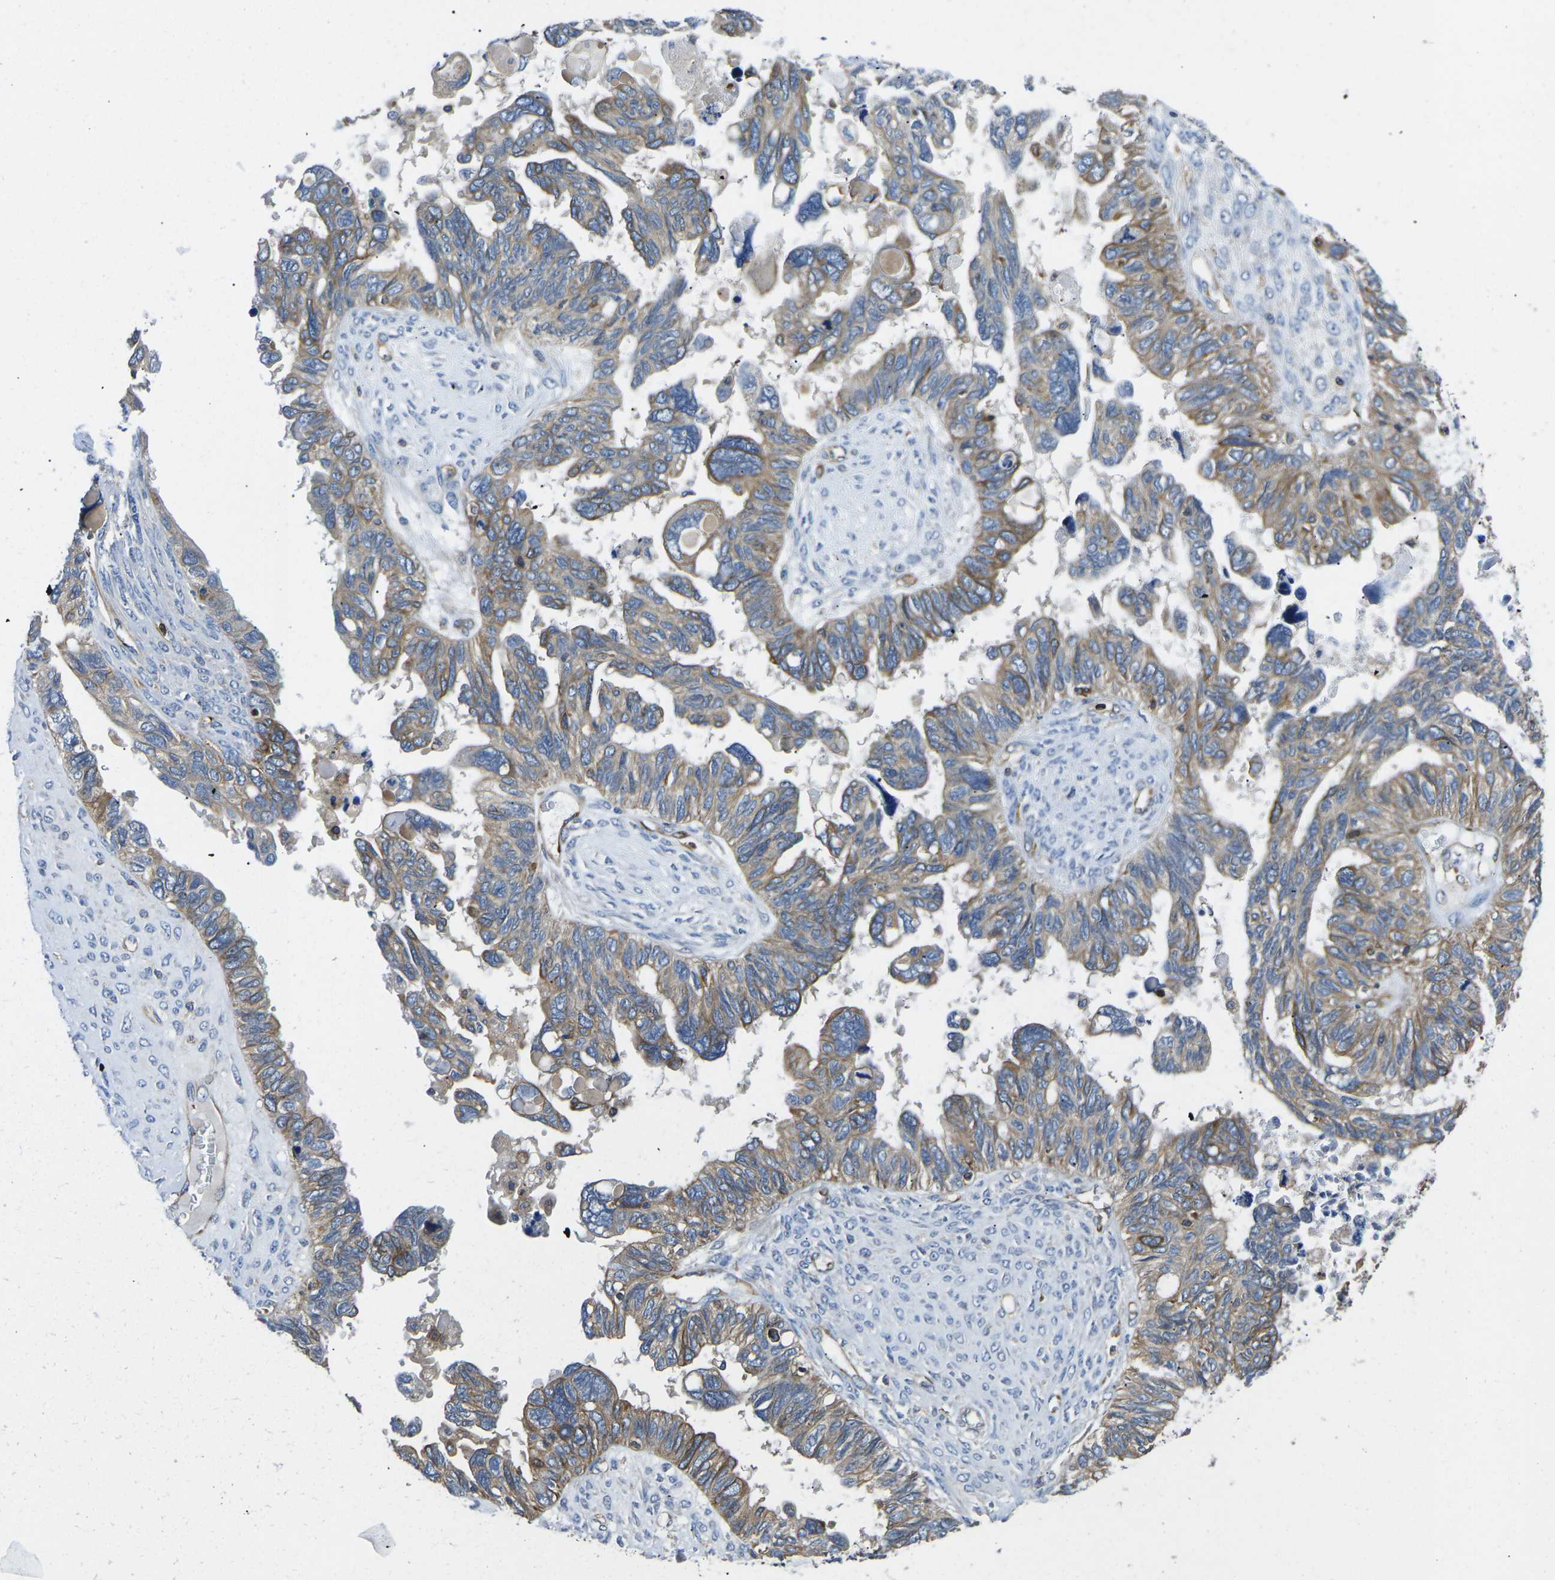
{"staining": {"intensity": "weak", "quantity": ">75%", "location": "cytoplasmic/membranous"}, "tissue": "ovarian cancer", "cell_type": "Tumor cells", "image_type": "cancer", "snomed": [{"axis": "morphology", "description": "Cystadenocarcinoma, serous, NOS"}, {"axis": "topography", "description": "Ovary"}], "caption": "Immunohistochemical staining of ovarian serous cystadenocarcinoma reveals low levels of weak cytoplasmic/membranous staining in about >75% of tumor cells.", "gene": "KCNJ15", "patient": {"sex": "female", "age": 79}}